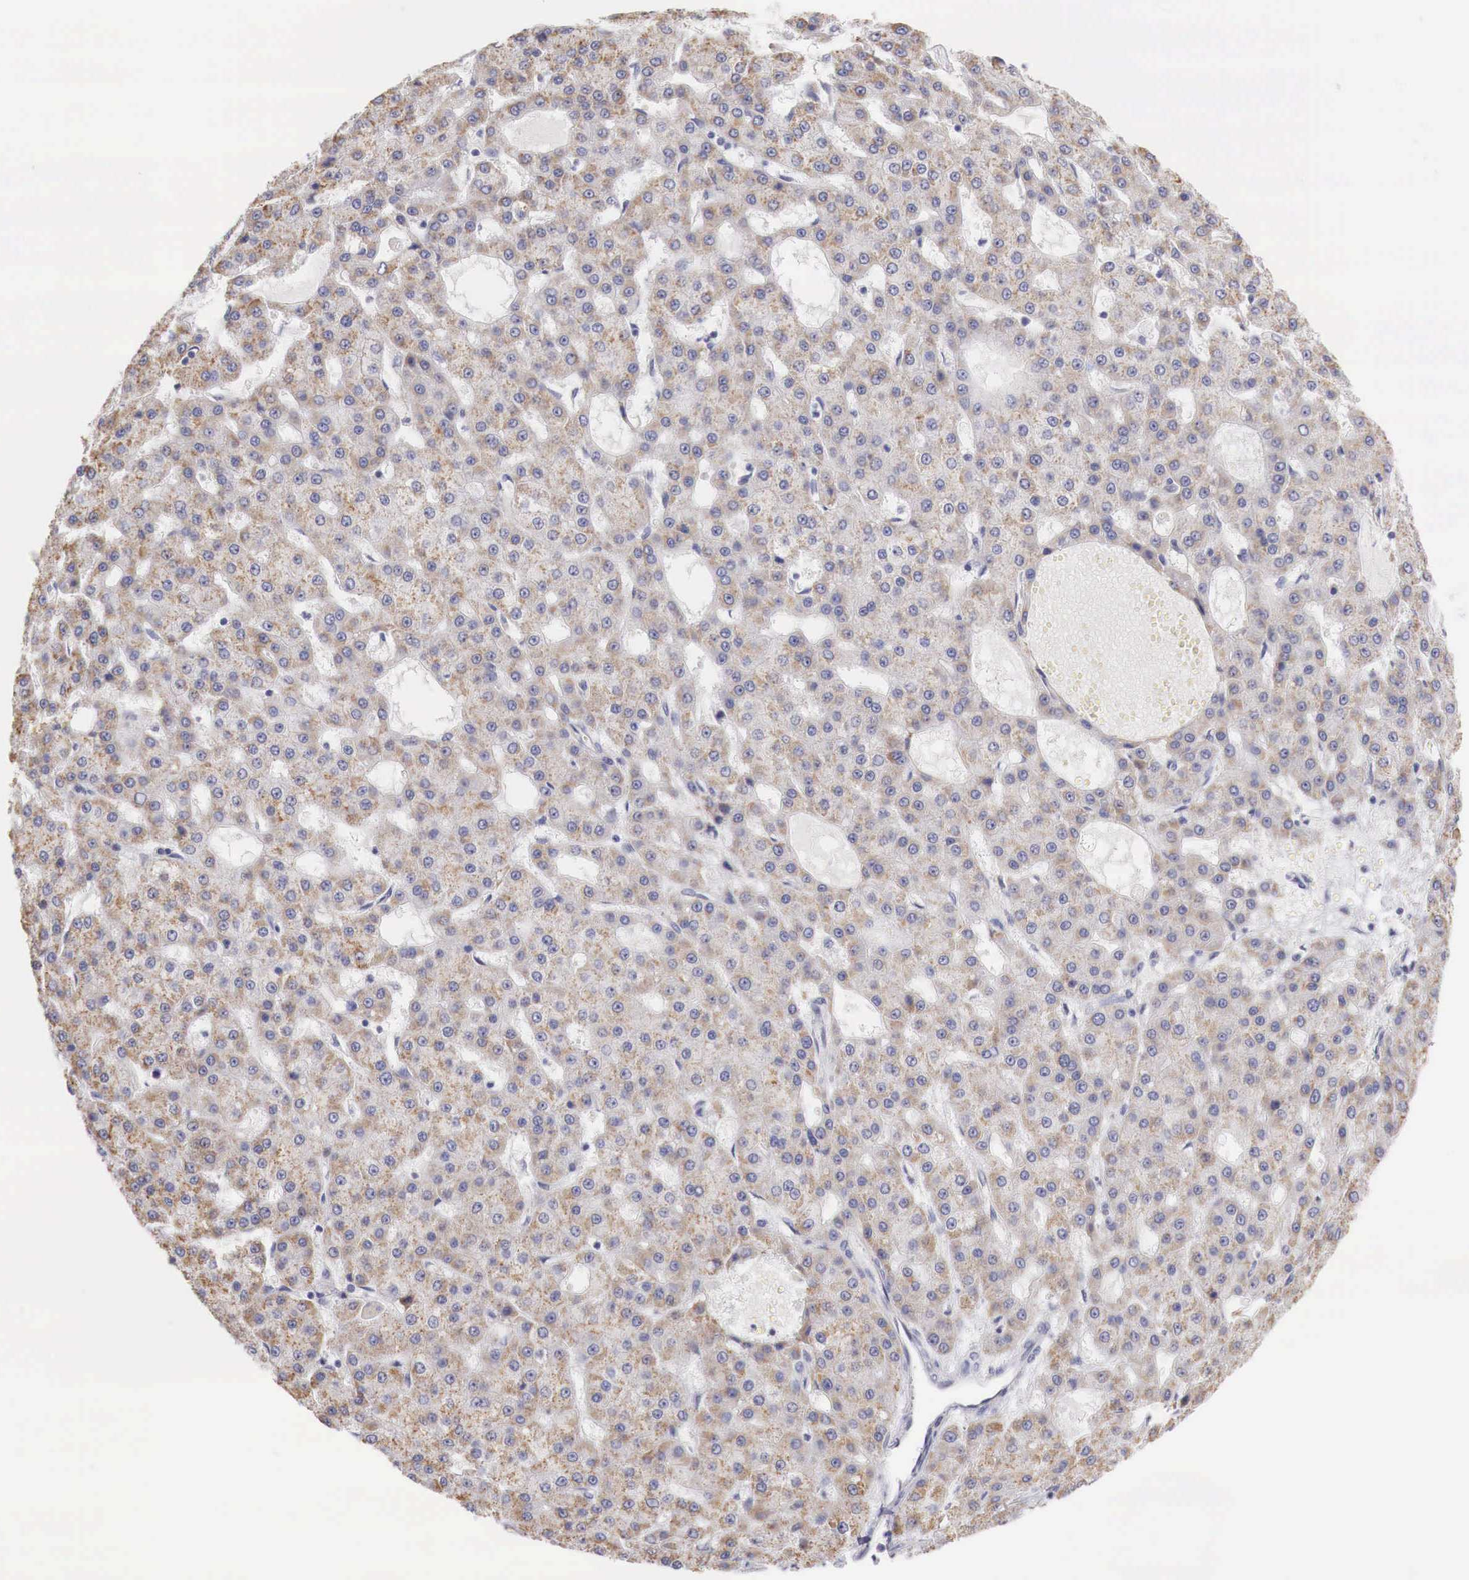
{"staining": {"intensity": "negative", "quantity": "none", "location": "none"}, "tissue": "liver cancer", "cell_type": "Tumor cells", "image_type": "cancer", "snomed": [{"axis": "morphology", "description": "Carcinoma, Hepatocellular, NOS"}, {"axis": "topography", "description": "Liver"}], "caption": "Image shows no significant protein staining in tumor cells of hepatocellular carcinoma (liver). Brightfield microscopy of immunohistochemistry stained with DAB (3,3'-diaminobenzidine) (brown) and hematoxylin (blue), captured at high magnification.", "gene": "TRIM13", "patient": {"sex": "male", "age": 47}}